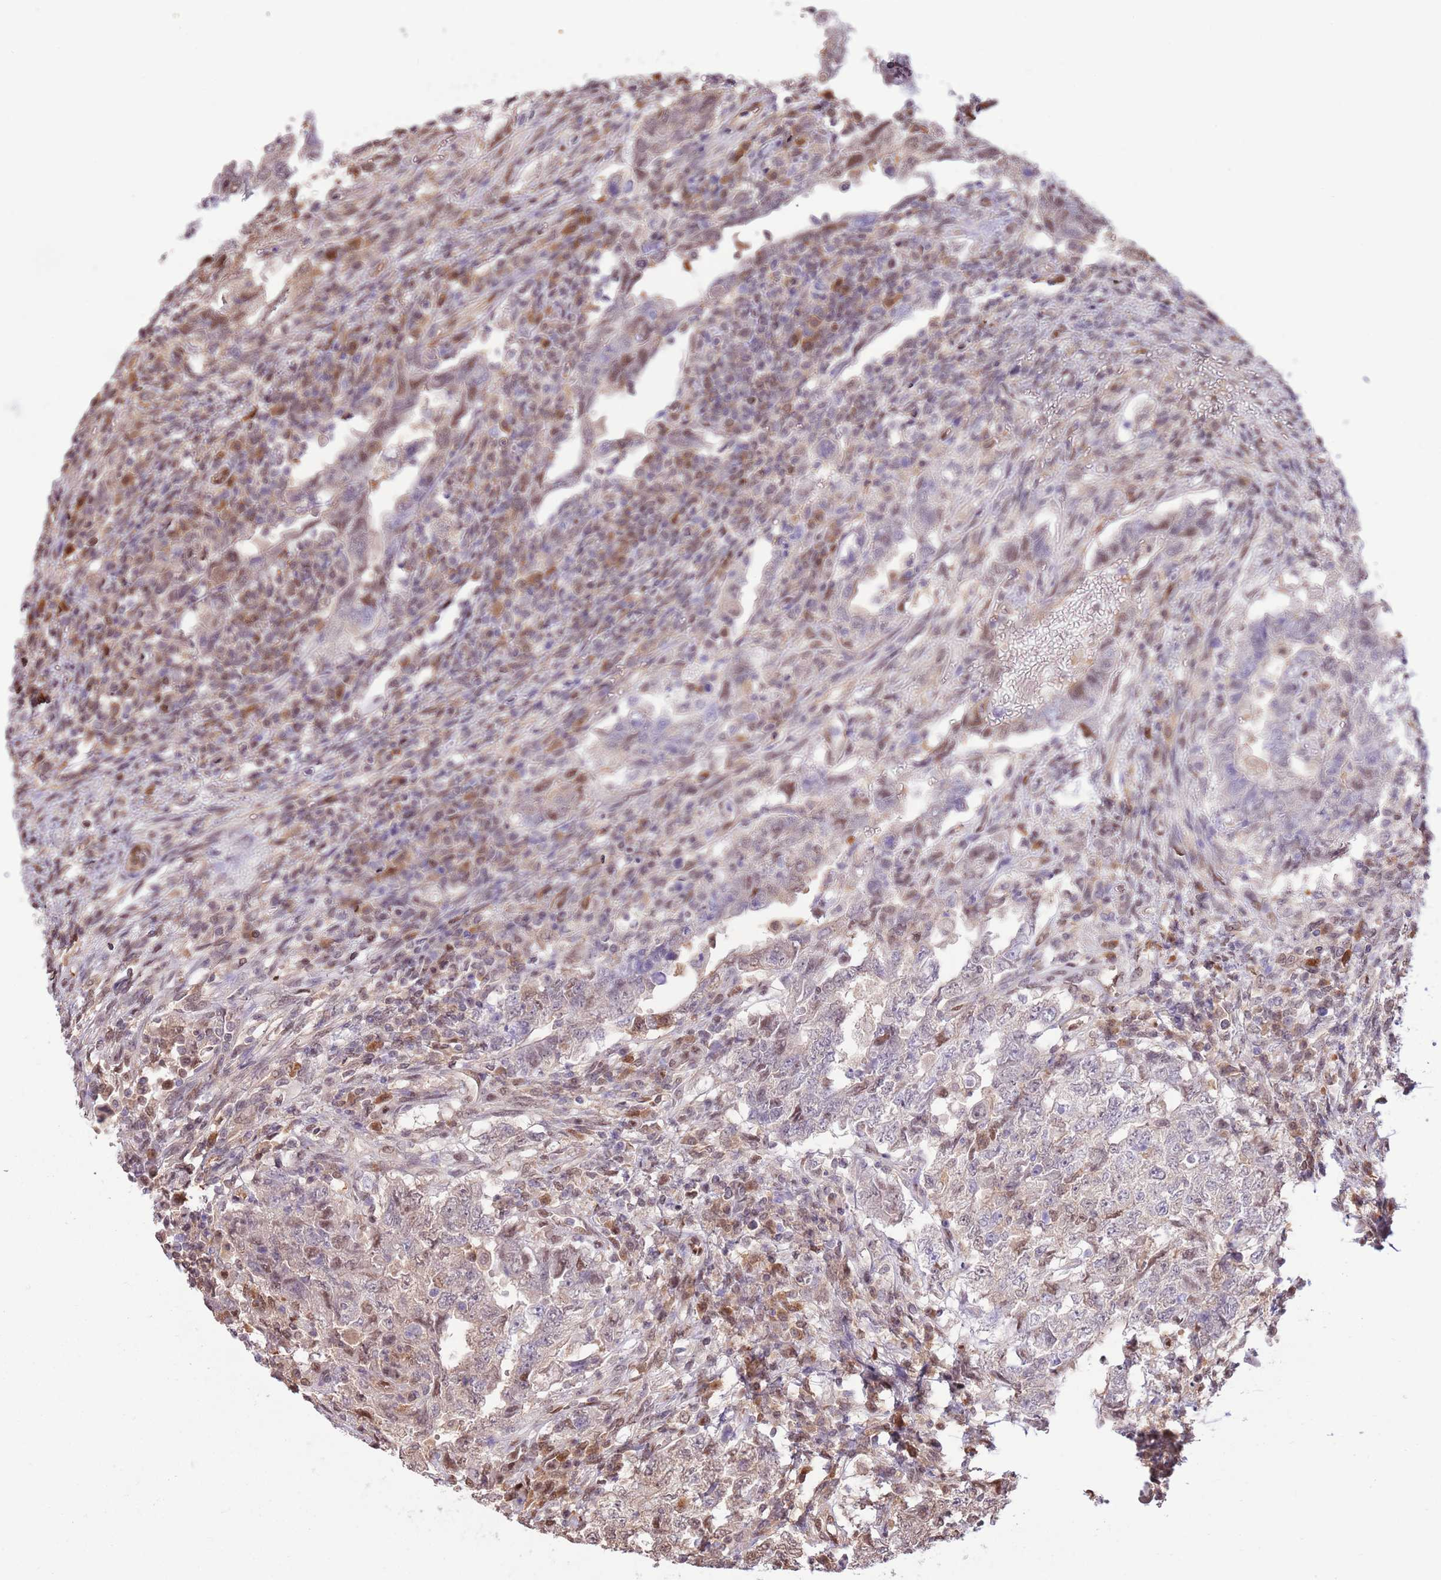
{"staining": {"intensity": "moderate", "quantity": "25%-75%", "location": "nuclear"}, "tissue": "testis cancer", "cell_type": "Tumor cells", "image_type": "cancer", "snomed": [{"axis": "morphology", "description": "Carcinoma, Embryonal, NOS"}, {"axis": "topography", "description": "Testis"}], "caption": "Moderate nuclear staining for a protein is appreciated in about 25%-75% of tumor cells of testis embryonal carcinoma using immunohistochemistry (IHC).", "gene": "NSFL1C", "patient": {"sex": "male", "age": 26}}